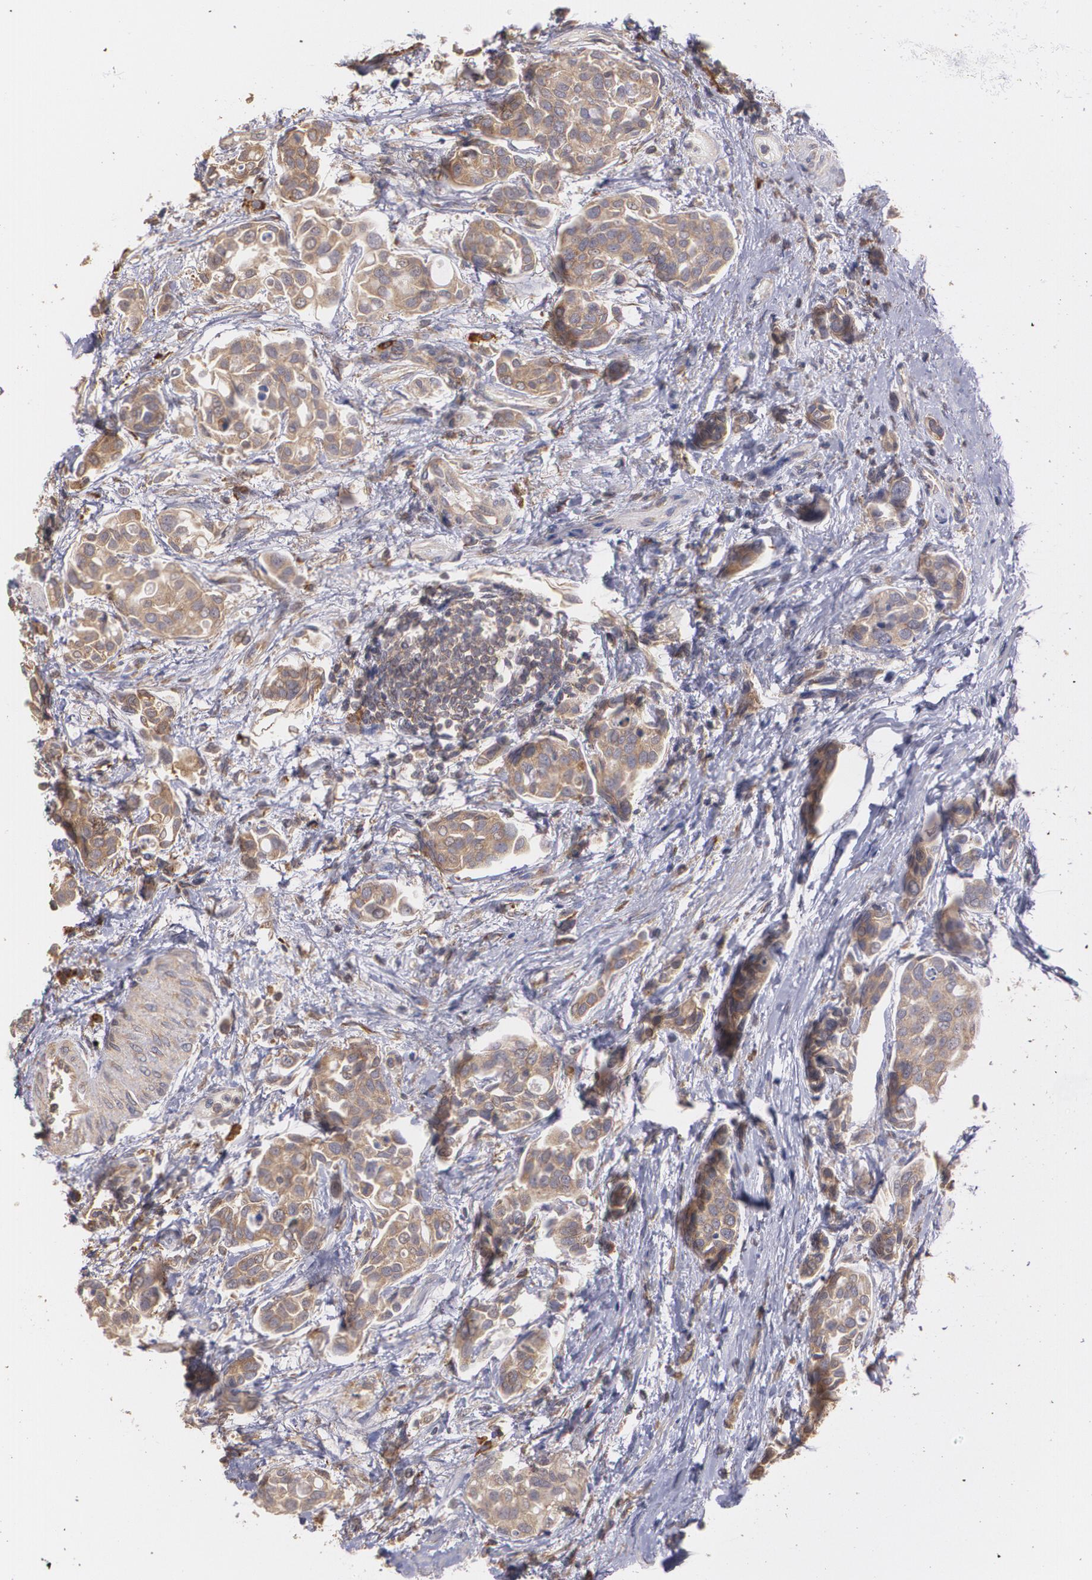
{"staining": {"intensity": "moderate", "quantity": ">75%", "location": "cytoplasmic/membranous"}, "tissue": "urothelial cancer", "cell_type": "Tumor cells", "image_type": "cancer", "snomed": [{"axis": "morphology", "description": "Urothelial carcinoma, High grade"}, {"axis": "topography", "description": "Urinary bladder"}], "caption": "Immunohistochemical staining of urothelial cancer displays medium levels of moderate cytoplasmic/membranous staining in about >75% of tumor cells.", "gene": "ECE1", "patient": {"sex": "male", "age": 78}}